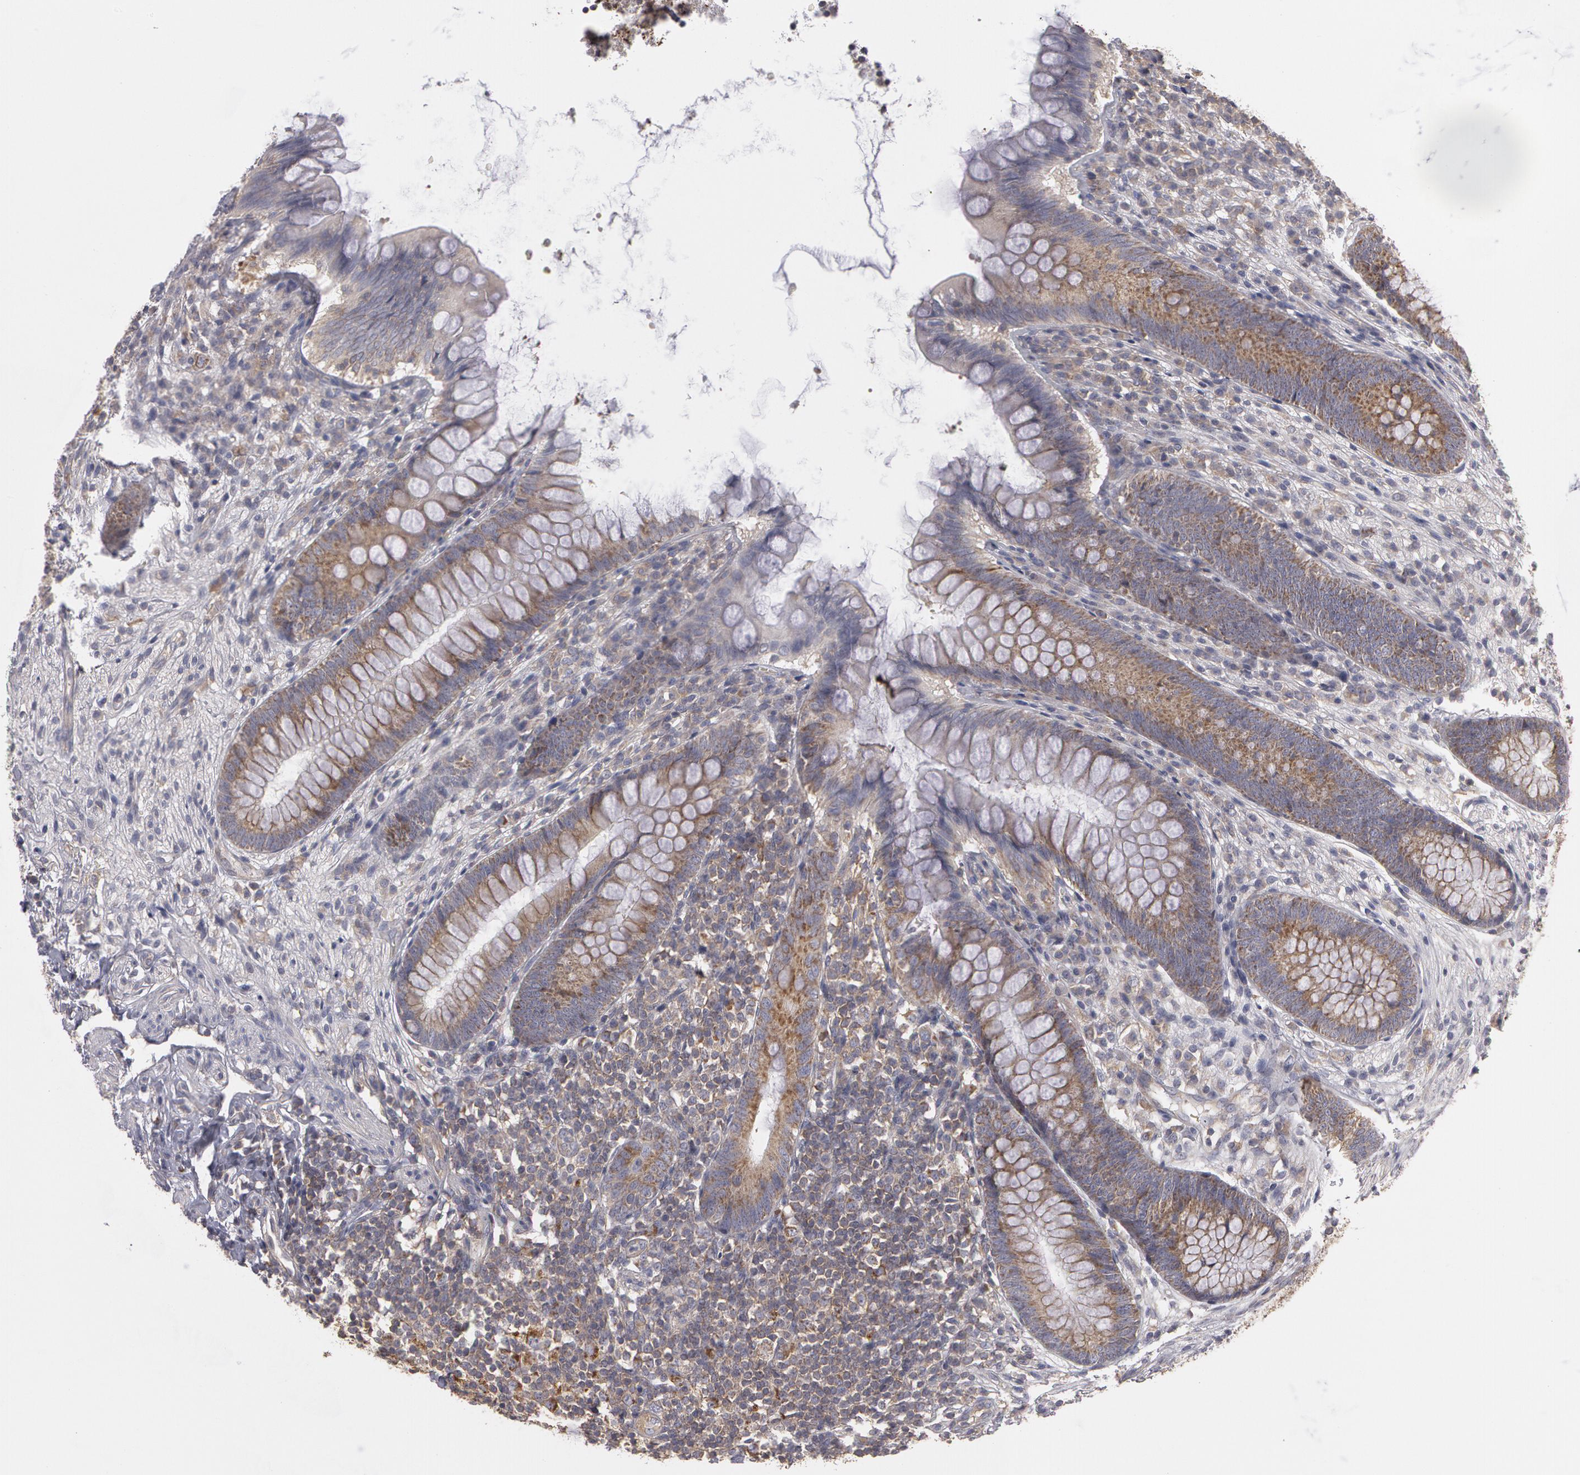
{"staining": {"intensity": "weak", "quantity": ">75%", "location": "cytoplasmic/membranous"}, "tissue": "appendix", "cell_type": "Glandular cells", "image_type": "normal", "snomed": [{"axis": "morphology", "description": "Normal tissue, NOS"}, {"axis": "topography", "description": "Appendix"}], "caption": "DAB (3,3'-diaminobenzidine) immunohistochemical staining of unremarkable appendix demonstrates weak cytoplasmic/membranous protein staining in approximately >75% of glandular cells.", "gene": "NEK9", "patient": {"sex": "female", "age": 66}}